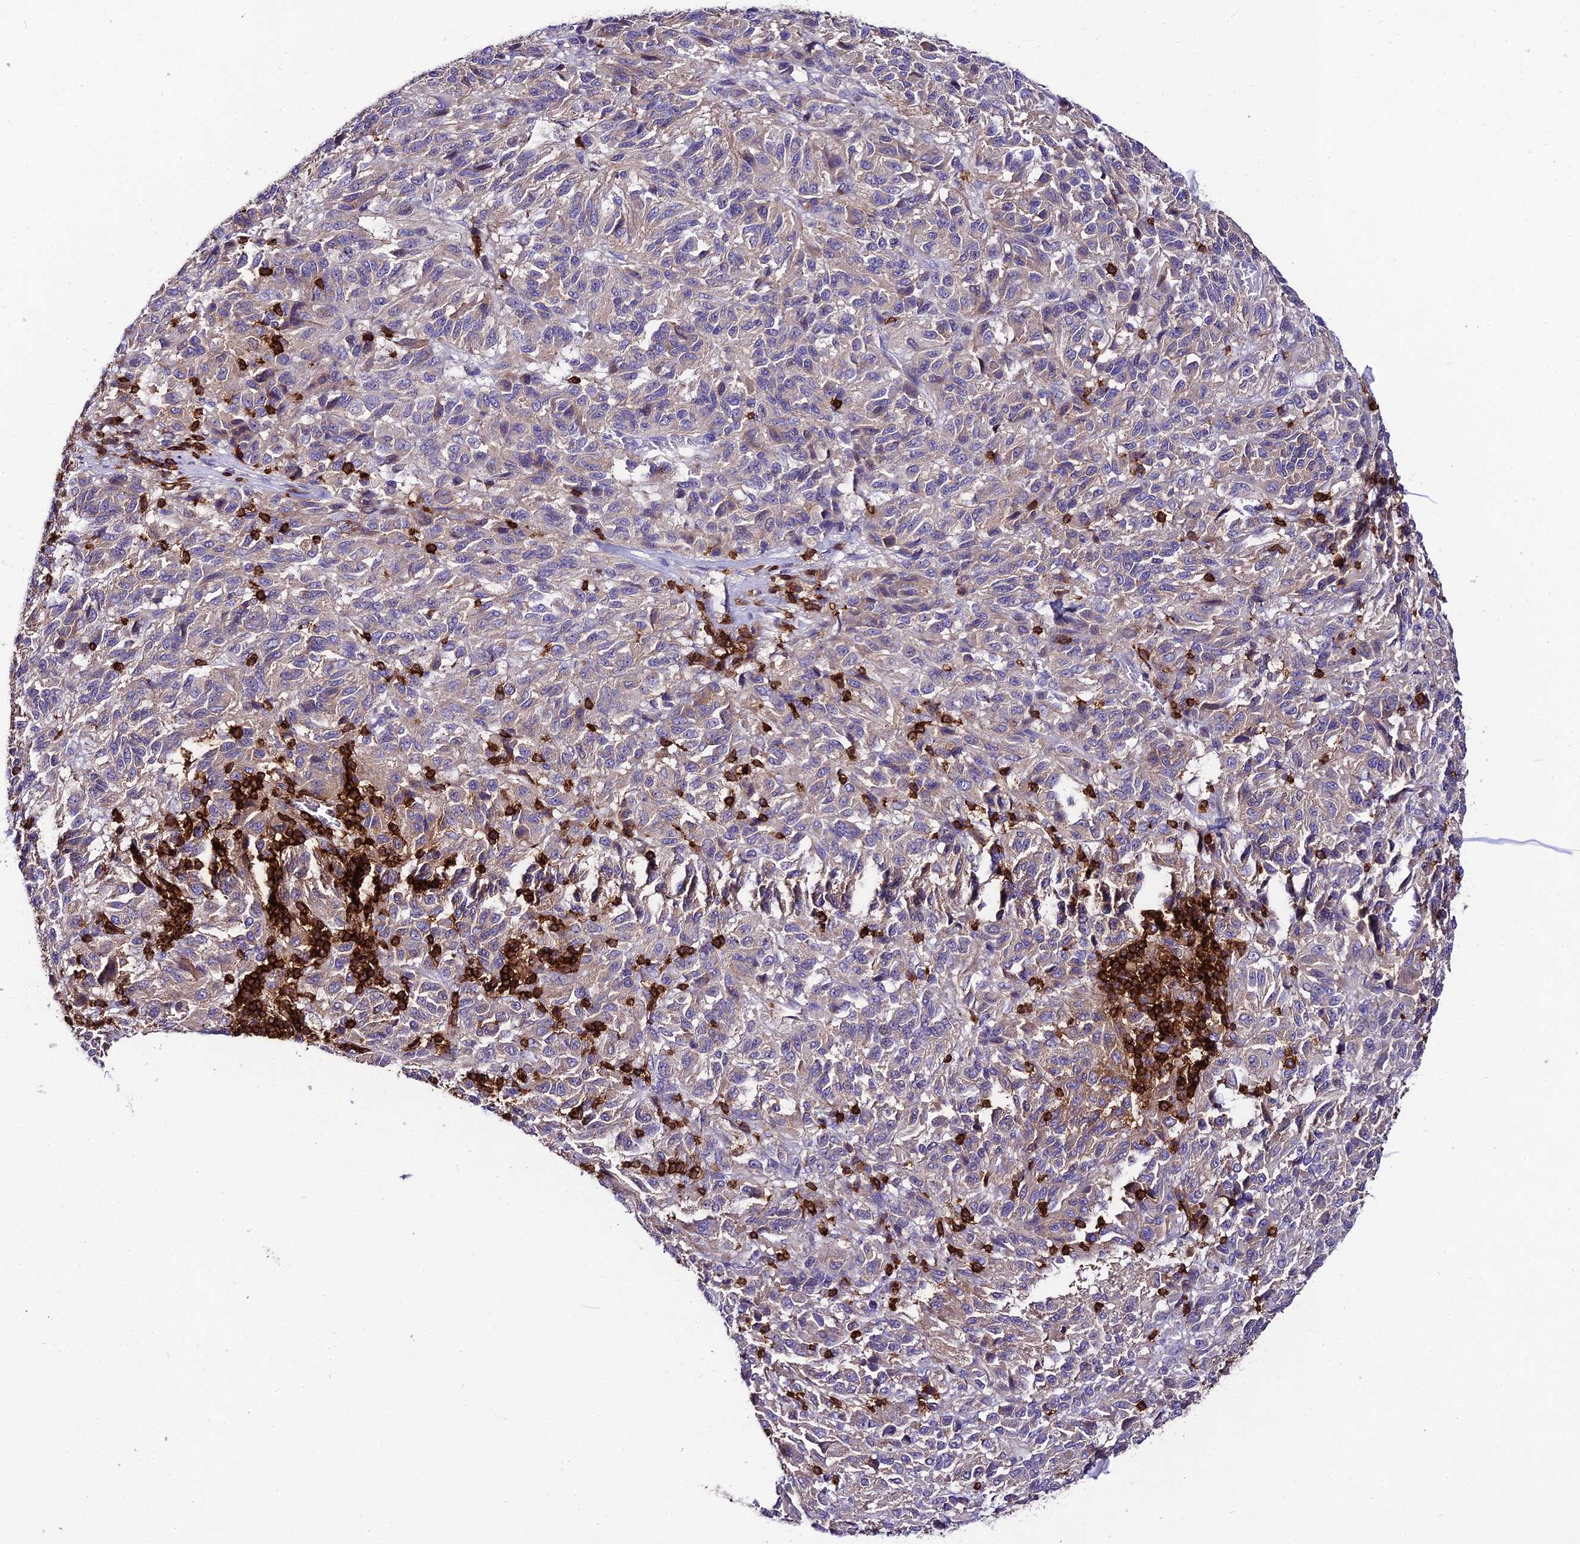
{"staining": {"intensity": "weak", "quantity": "<25%", "location": "cytoplasmic/membranous"}, "tissue": "melanoma", "cell_type": "Tumor cells", "image_type": "cancer", "snomed": [{"axis": "morphology", "description": "Malignant melanoma, Metastatic site"}, {"axis": "topography", "description": "Lung"}], "caption": "This is a image of IHC staining of malignant melanoma (metastatic site), which shows no expression in tumor cells.", "gene": "PTPRCAP", "patient": {"sex": "male", "age": 64}}